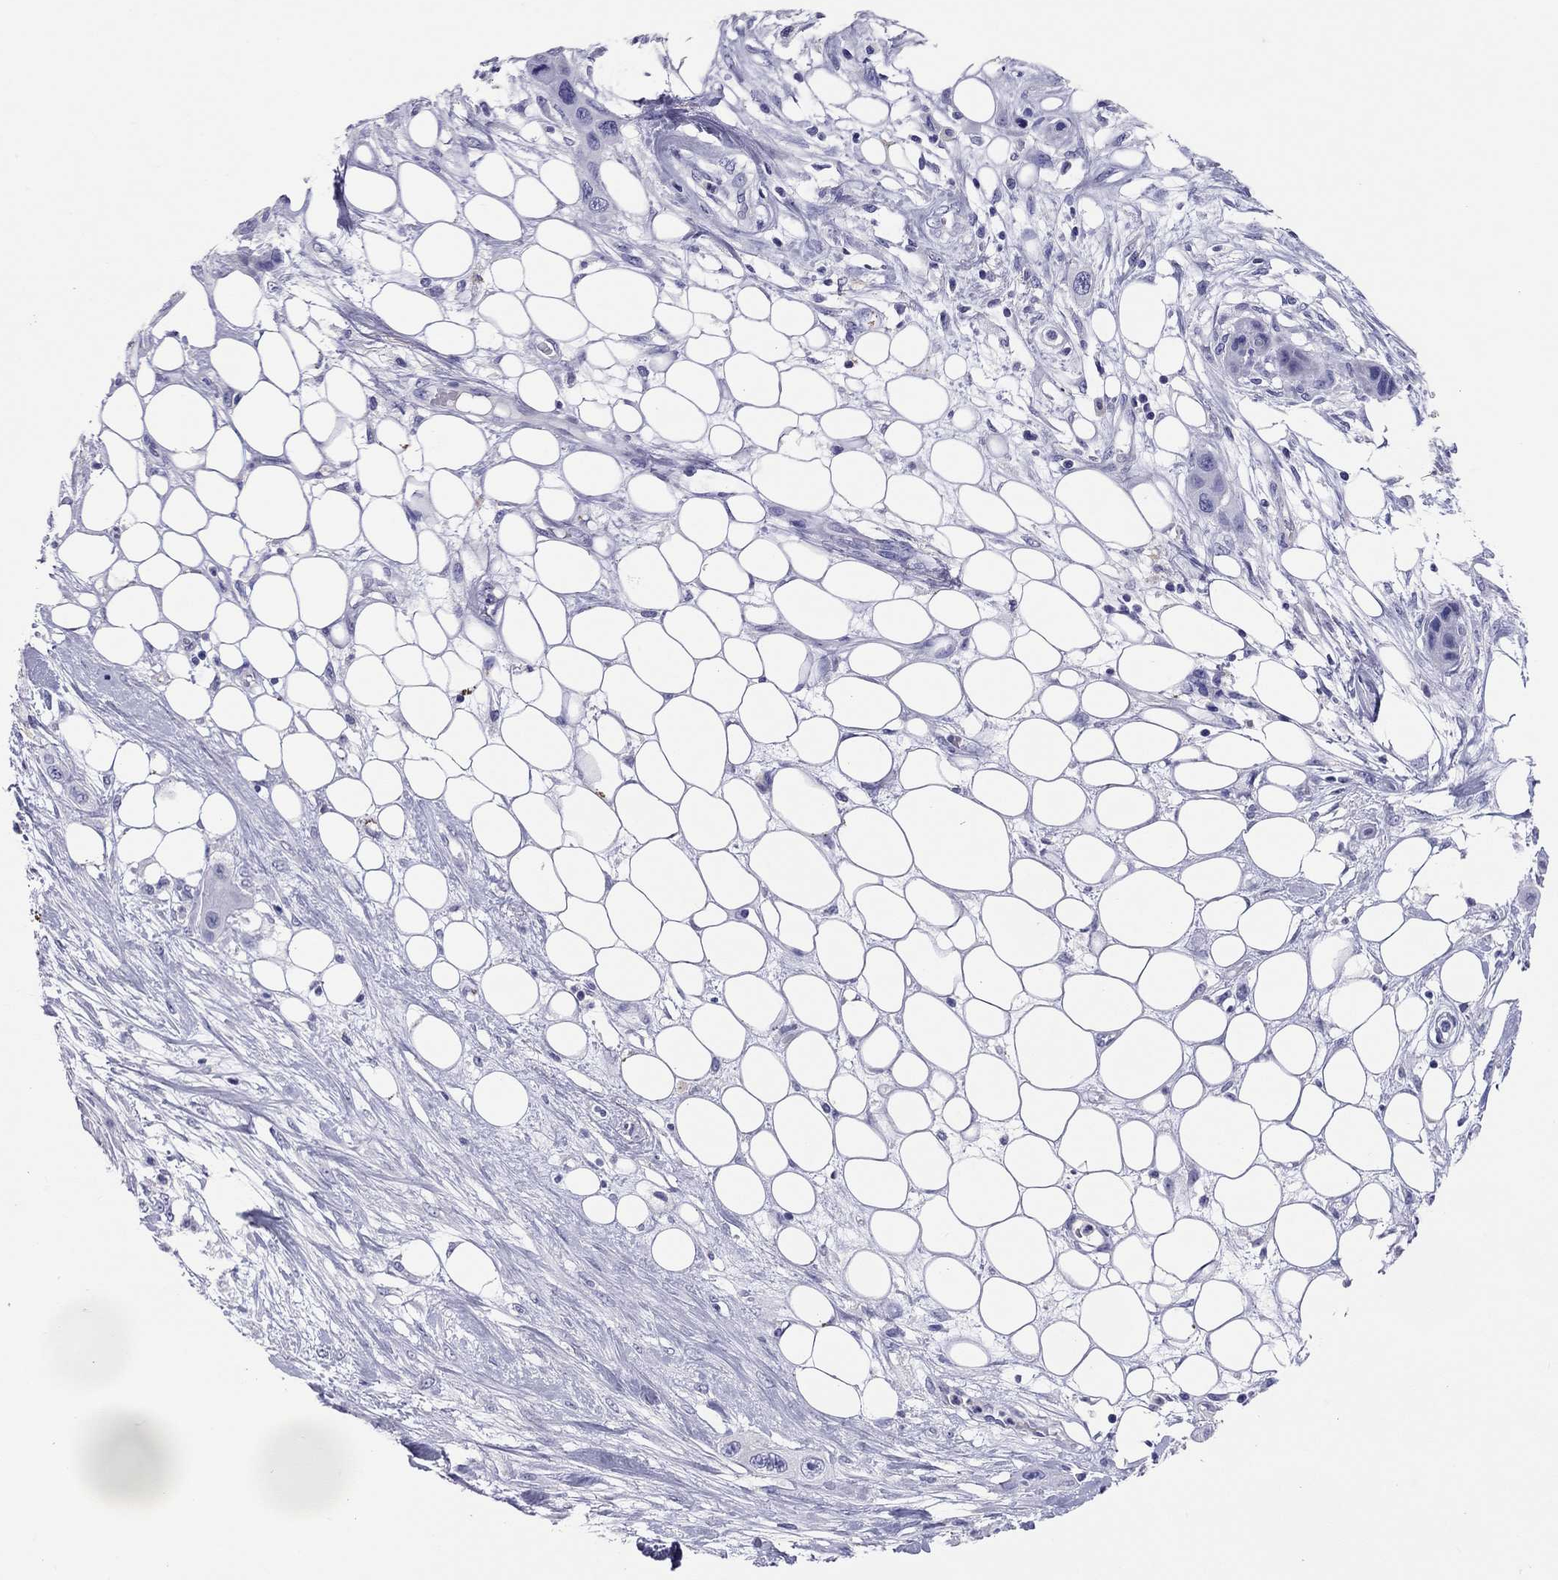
{"staining": {"intensity": "negative", "quantity": "none", "location": "none"}, "tissue": "skin cancer", "cell_type": "Tumor cells", "image_type": "cancer", "snomed": [{"axis": "morphology", "description": "Squamous cell carcinoma, NOS"}, {"axis": "topography", "description": "Skin"}], "caption": "The image shows no significant staining in tumor cells of squamous cell carcinoma (skin). (DAB (3,3'-diaminobenzidine) immunohistochemistry (IHC), high magnification).", "gene": "CALHM1", "patient": {"sex": "male", "age": 79}}